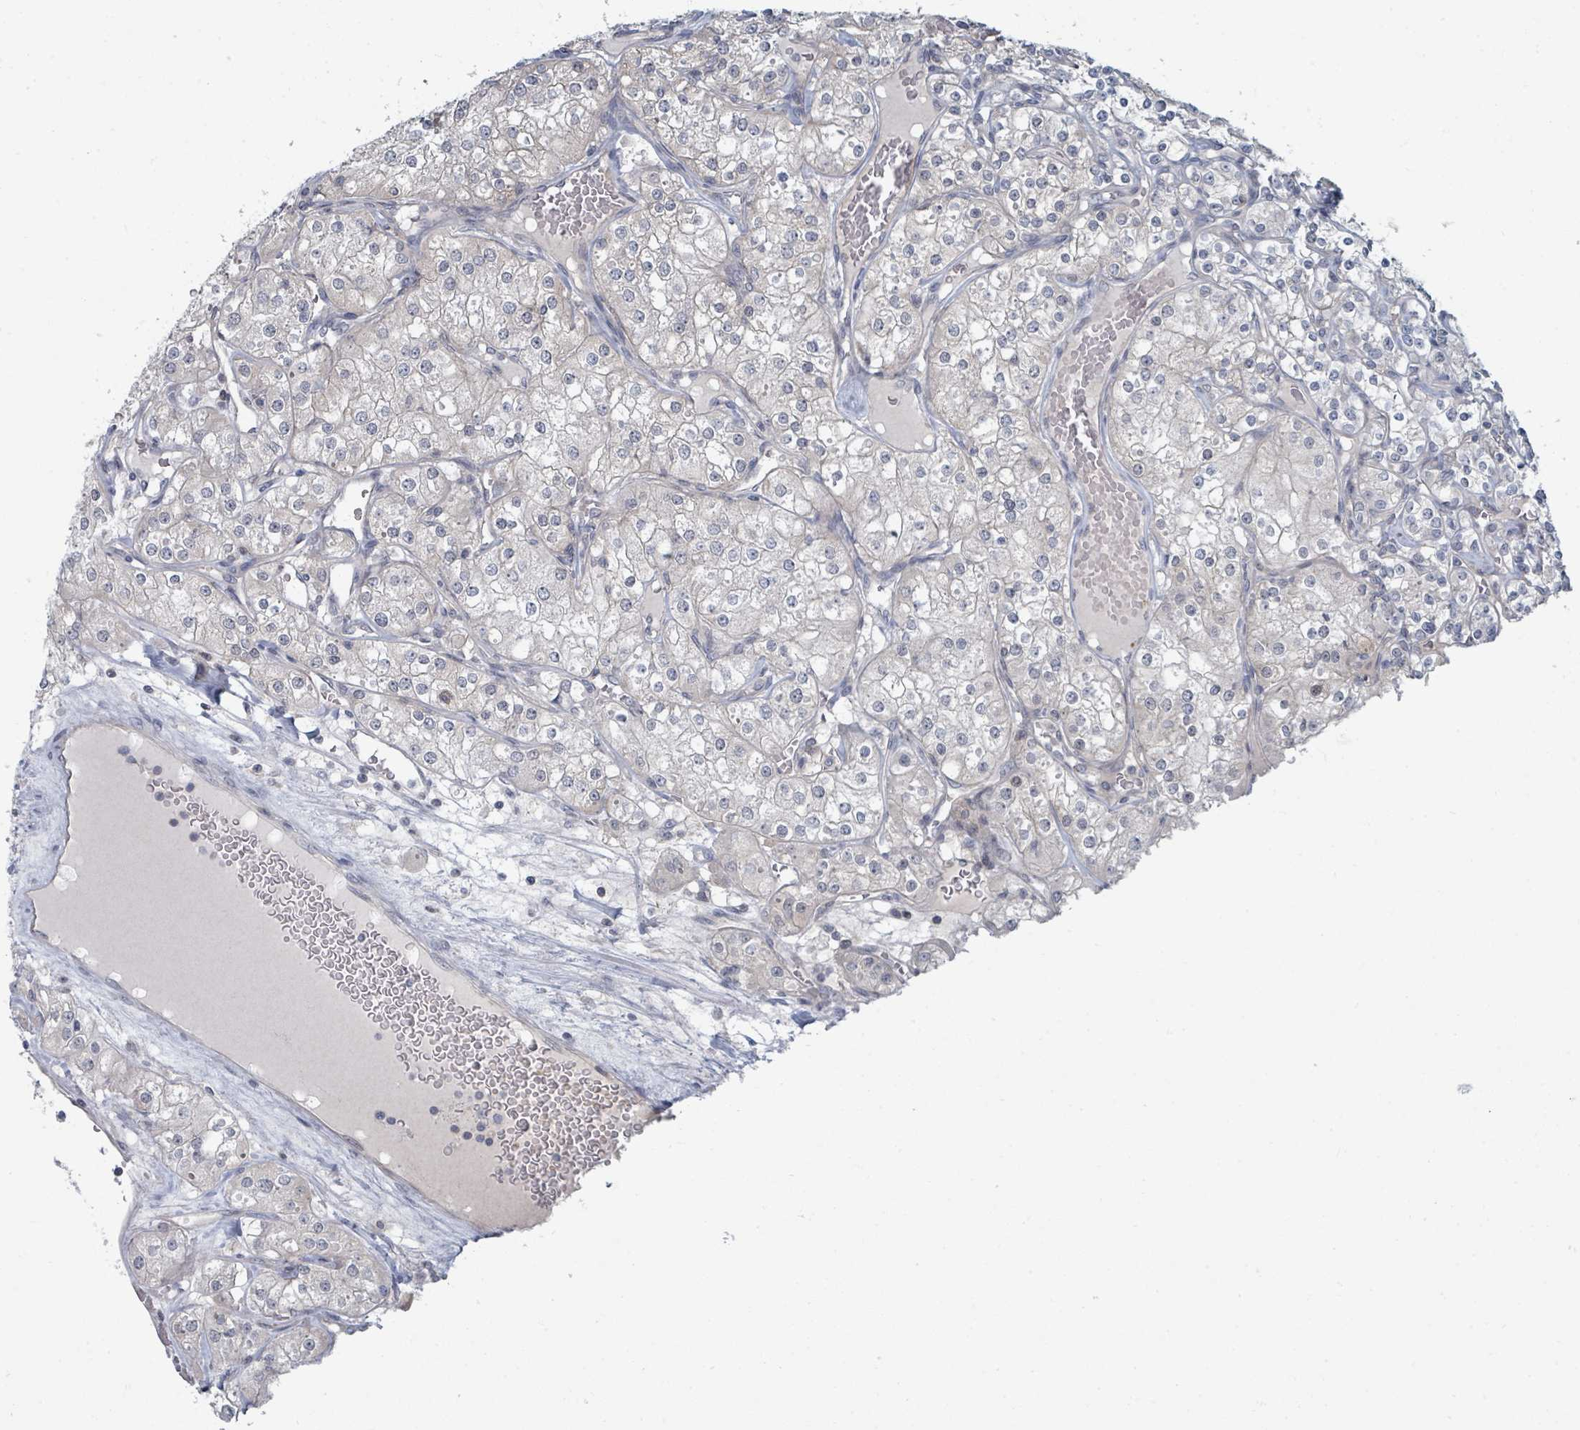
{"staining": {"intensity": "negative", "quantity": "none", "location": "none"}, "tissue": "renal cancer", "cell_type": "Tumor cells", "image_type": "cancer", "snomed": [{"axis": "morphology", "description": "Adenocarcinoma, NOS"}, {"axis": "topography", "description": "Kidney"}], "caption": "An immunohistochemistry (IHC) photomicrograph of renal cancer is shown. There is no staining in tumor cells of renal cancer. (Brightfield microscopy of DAB immunohistochemistry (IHC) at high magnification).", "gene": "SLC25A45", "patient": {"sex": "male", "age": 77}}